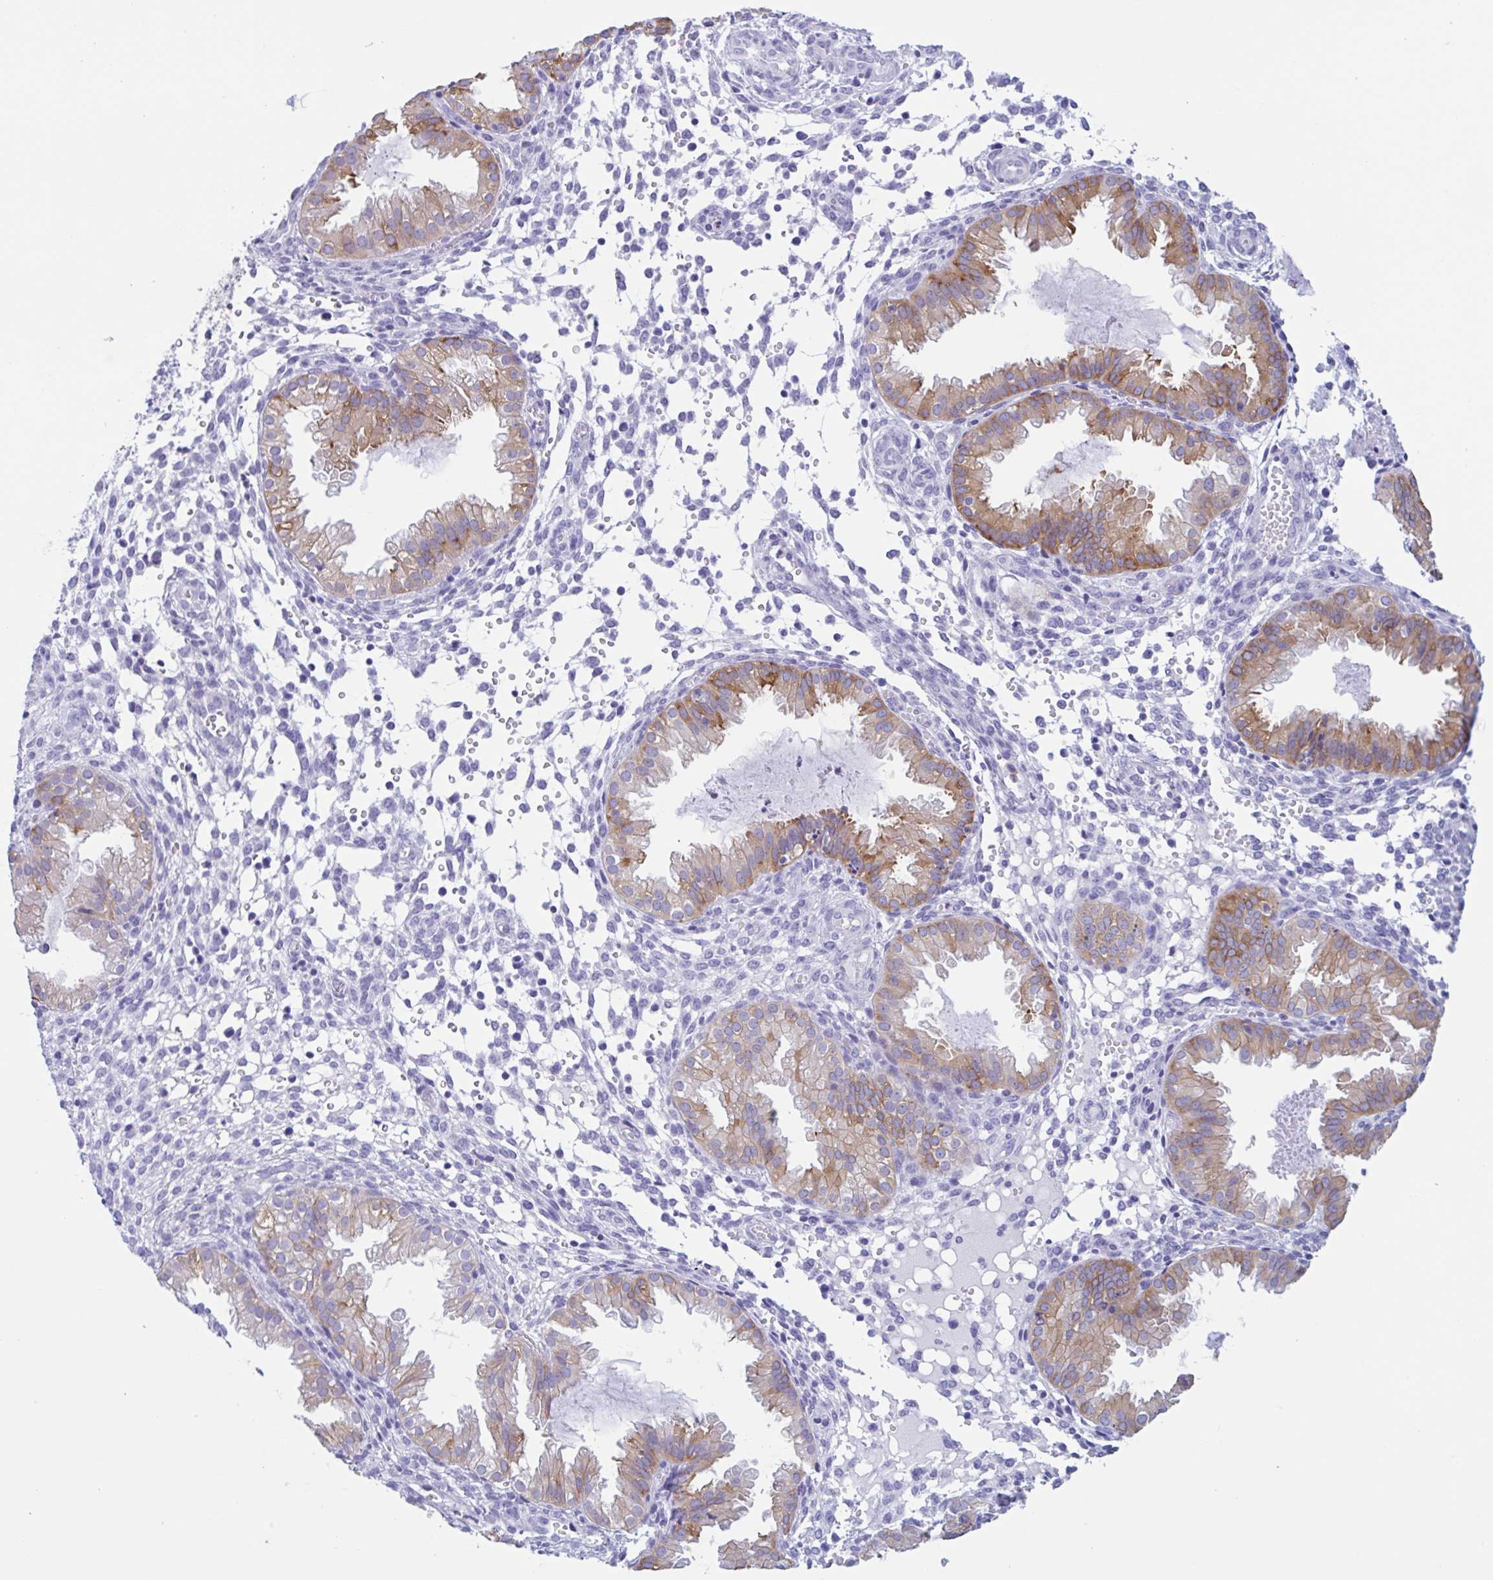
{"staining": {"intensity": "negative", "quantity": "none", "location": "none"}, "tissue": "endometrium", "cell_type": "Cells in endometrial stroma", "image_type": "normal", "snomed": [{"axis": "morphology", "description": "Normal tissue, NOS"}, {"axis": "topography", "description": "Endometrium"}], "caption": "Immunohistochemistry (IHC) photomicrograph of unremarkable endometrium stained for a protein (brown), which shows no positivity in cells in endometrial stroma.", "gene": "DTWD2", "patient": {"sex": "female", "age": 33}}